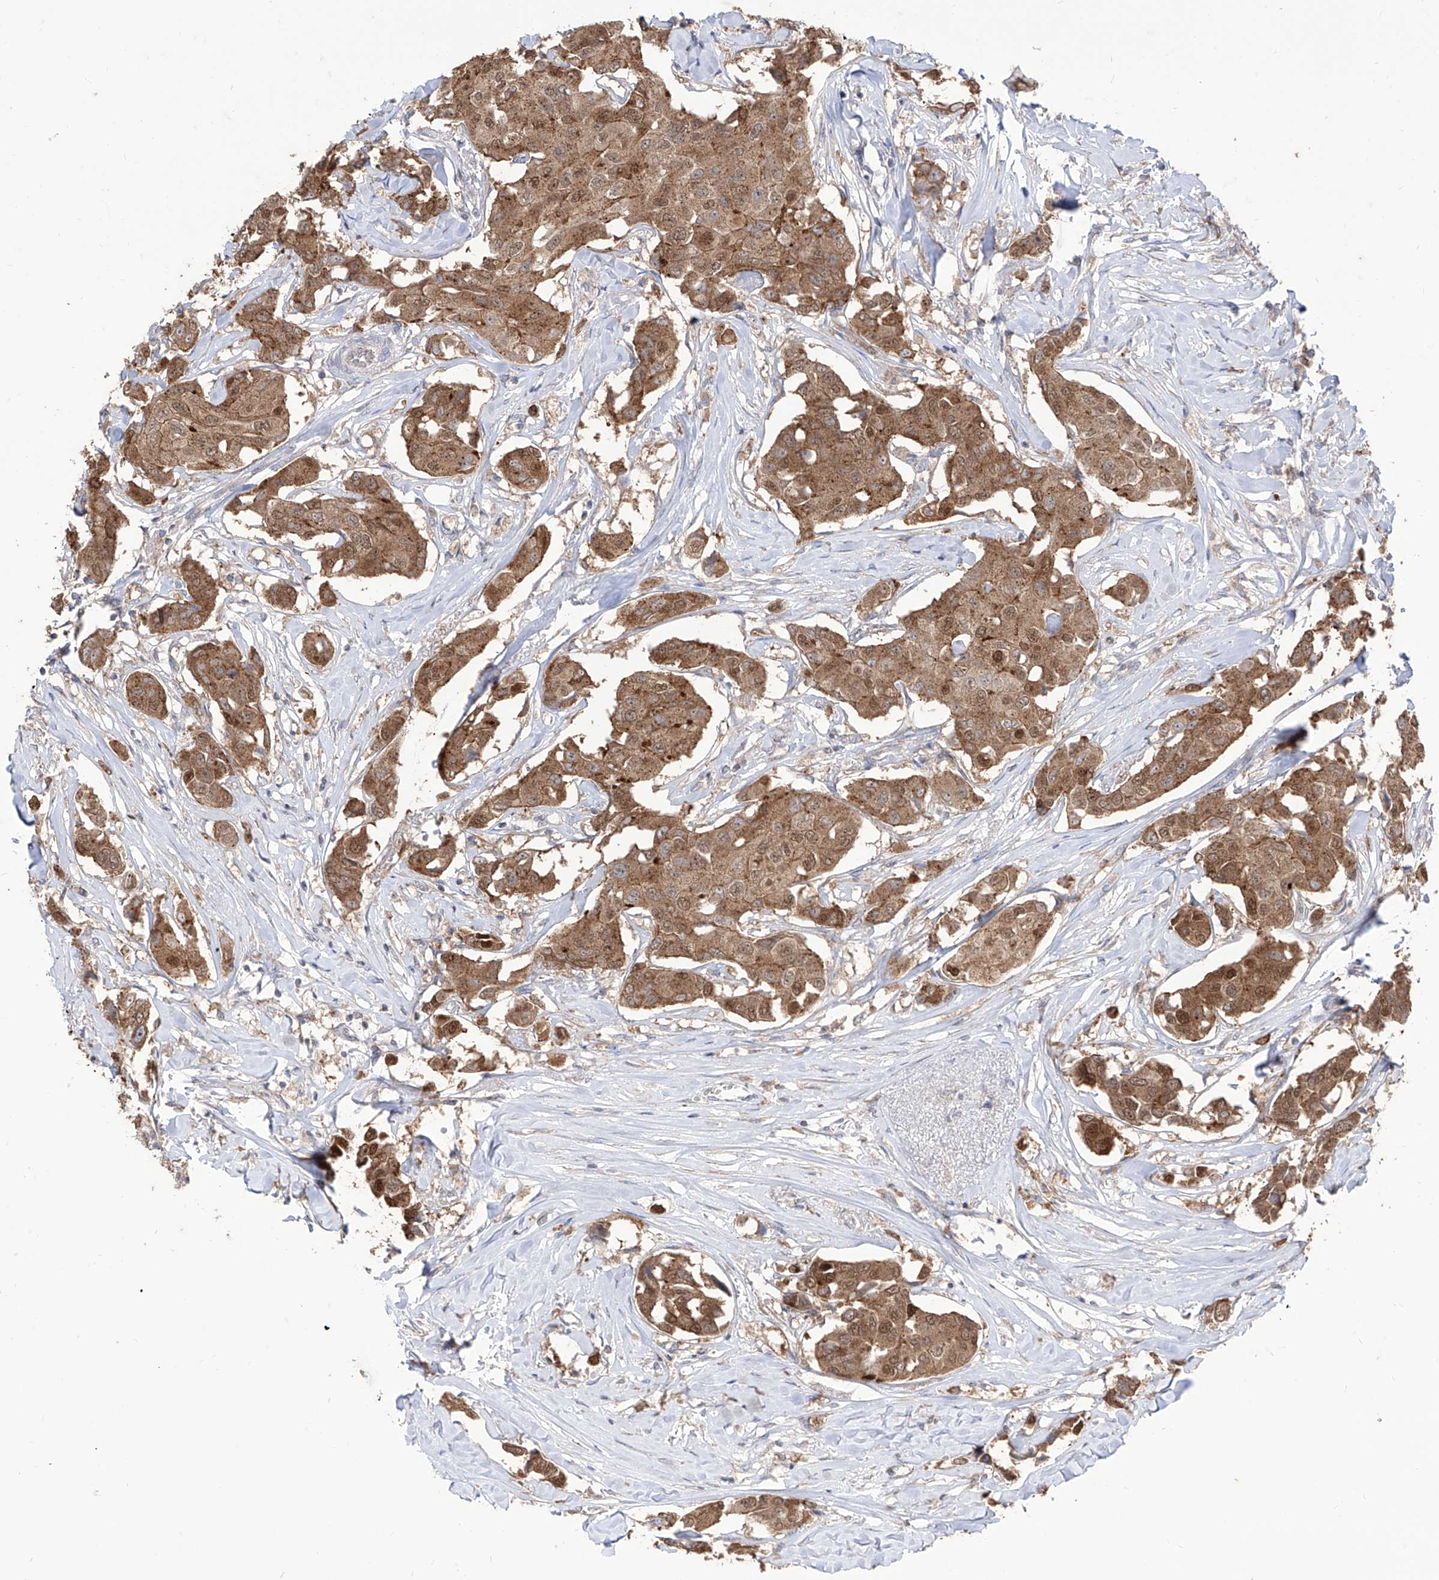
{"staining": {"intensity": "moderate", "quantity": ">75%", "location": "cytoplasmic/membranous,nuclear"}, "tissue": "breast cancer", "cell_type": "Tumor cells", "image_type": "cancer", "snomed": [{"axis": "morphology", "description": "Duct carcinoma"}, {"axis": "topography", "description": "Breast"}], "caption": "DAB immunohistochemical staining of human breast infiltrating ductal carcinoma displays moderate cytoplasmic/membranous and nuclear protein positivity in approximately >75% of tumor cells.", "gene": "BROX", "patient": {"sex": "female", "age": 80}}